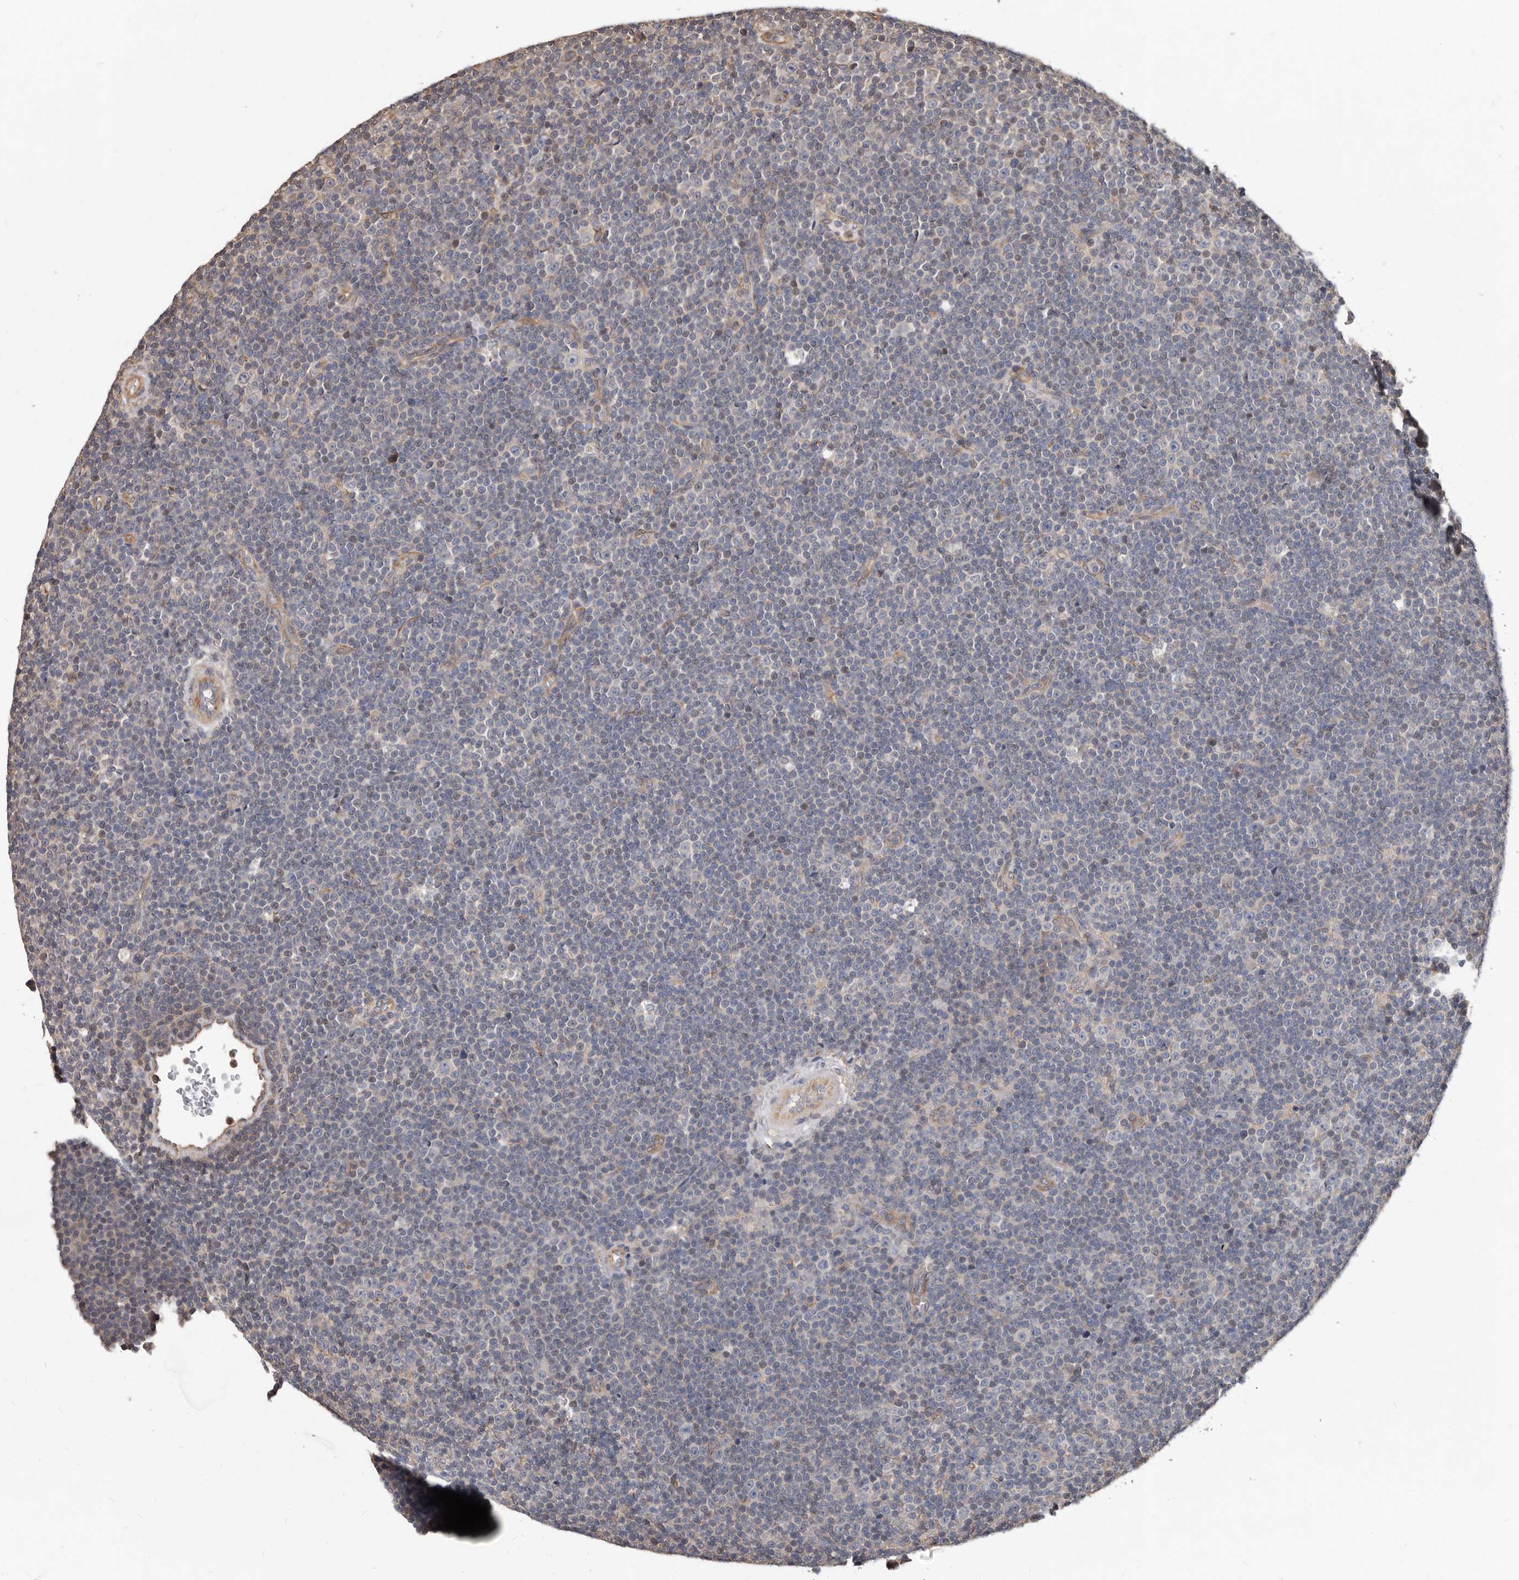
{"staining": {"intensity": "weak", "quantity": "<25%", "location": "cytoplasmic/membranous"}, "tissue": "lymphoma", "cell_type": "Tumor cells", "image_type": "cancer", "snomed": [{"axis": "morphology", "description": "Malignant lymphoma, non-Hodgkin's type, Low grade"}, {"axis": "topography", "description": "Lymph node"}], "caption": "The IHC image has no significant expression in tumor cells of lymphoma tissue.", "gene": "MRPL18", "patient": {"sex": "female", "age": 67}}